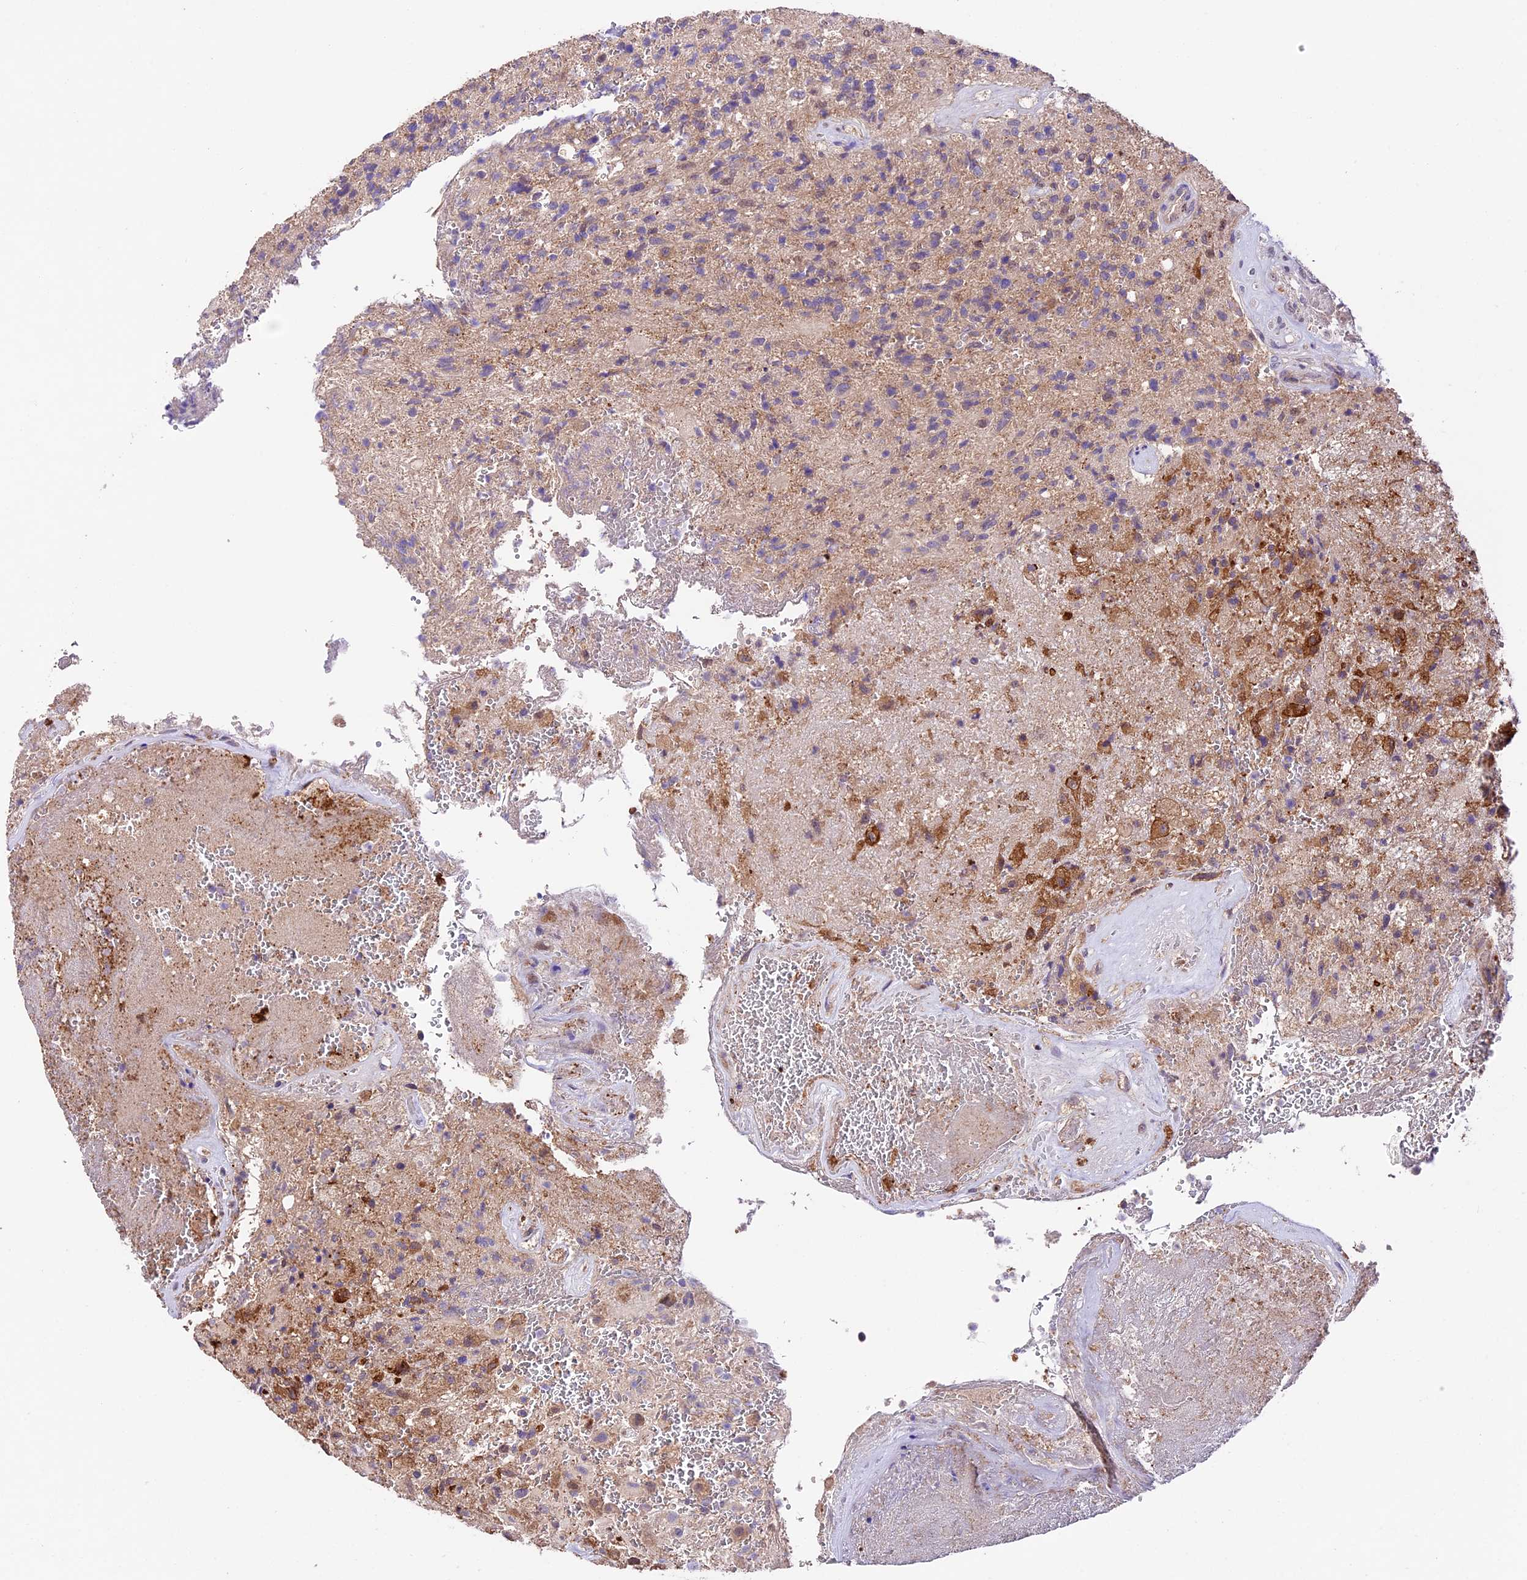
{"staining": {"intensity": "moderate", "quantity": "<25%", "location": "cytoplasmic/membranous"}, "tissue": "glioma", "cell_type": "Tumor cells", "image_type": "cancer", "snomed": [{"axis": "morphology", "description": "Glioma, malignant, High grade"}, {"axis": "topography", "description": "Brain"}], "caption": "Malignant high-grade glioma tissue displays moderate cytoplasmic/membranous positivity in approximately <25% of tumor cells", "gene": "SBNO2", "patient": {"sex": "male", "age": 56}}